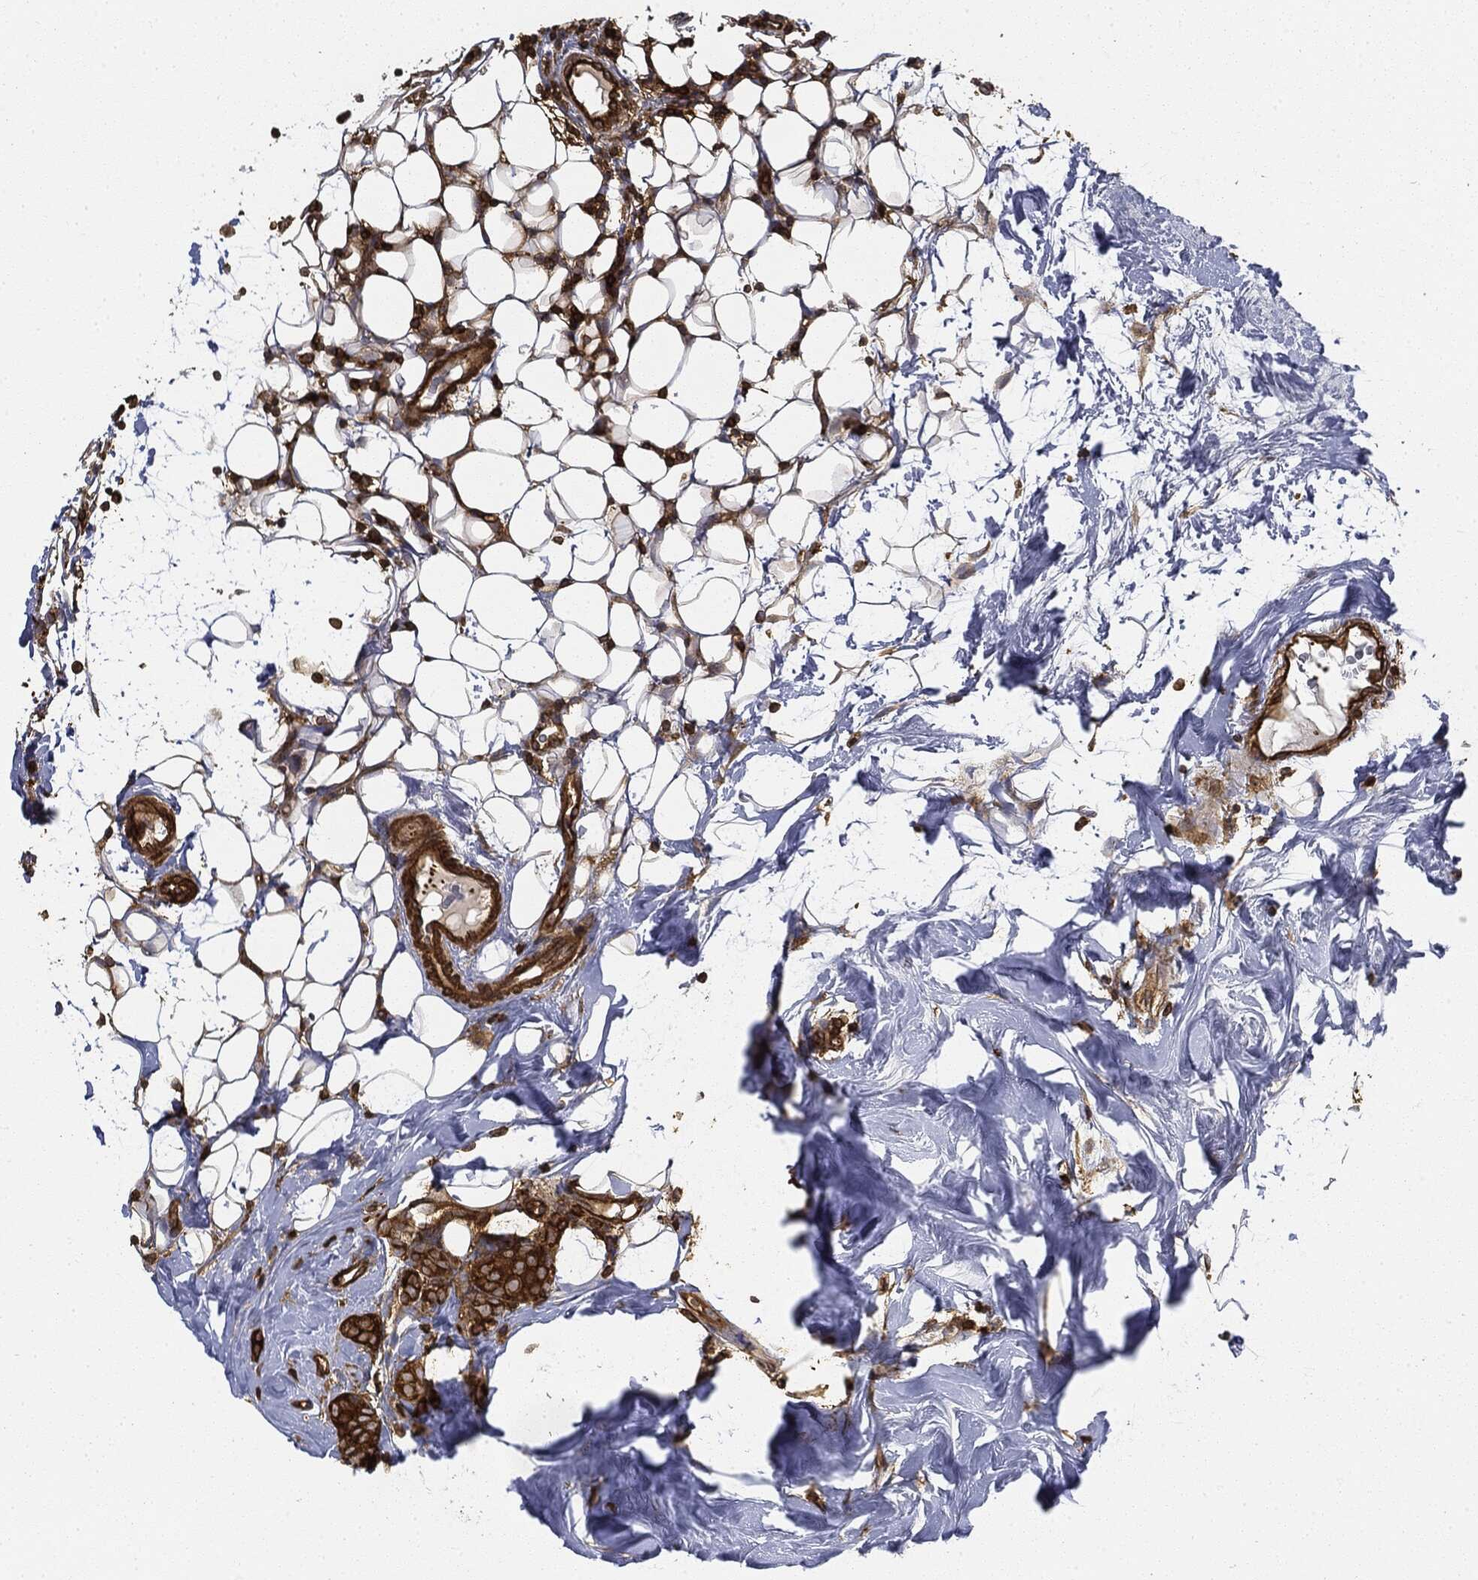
{"staining": {"intensity": "strong", "quantity": ">75%", "location": "cytoplasmic/membranous"}, "tissue": "breast cancer", "cell_type": "Tumor cells", "image_type": "cancer", "snomed": [{"axis": "morphology", "description": "Lobular carcinoma"}, {"axis": "topography", "description": "Breast"}], "caption": "This micrograph exhibits IHC staining of breast cancer, with high strong cytoplasmic/membranous expression in approximately >75% of tumor cells.", "gene": "WDR1", "patient": {"sex": "female", "age": 49}}